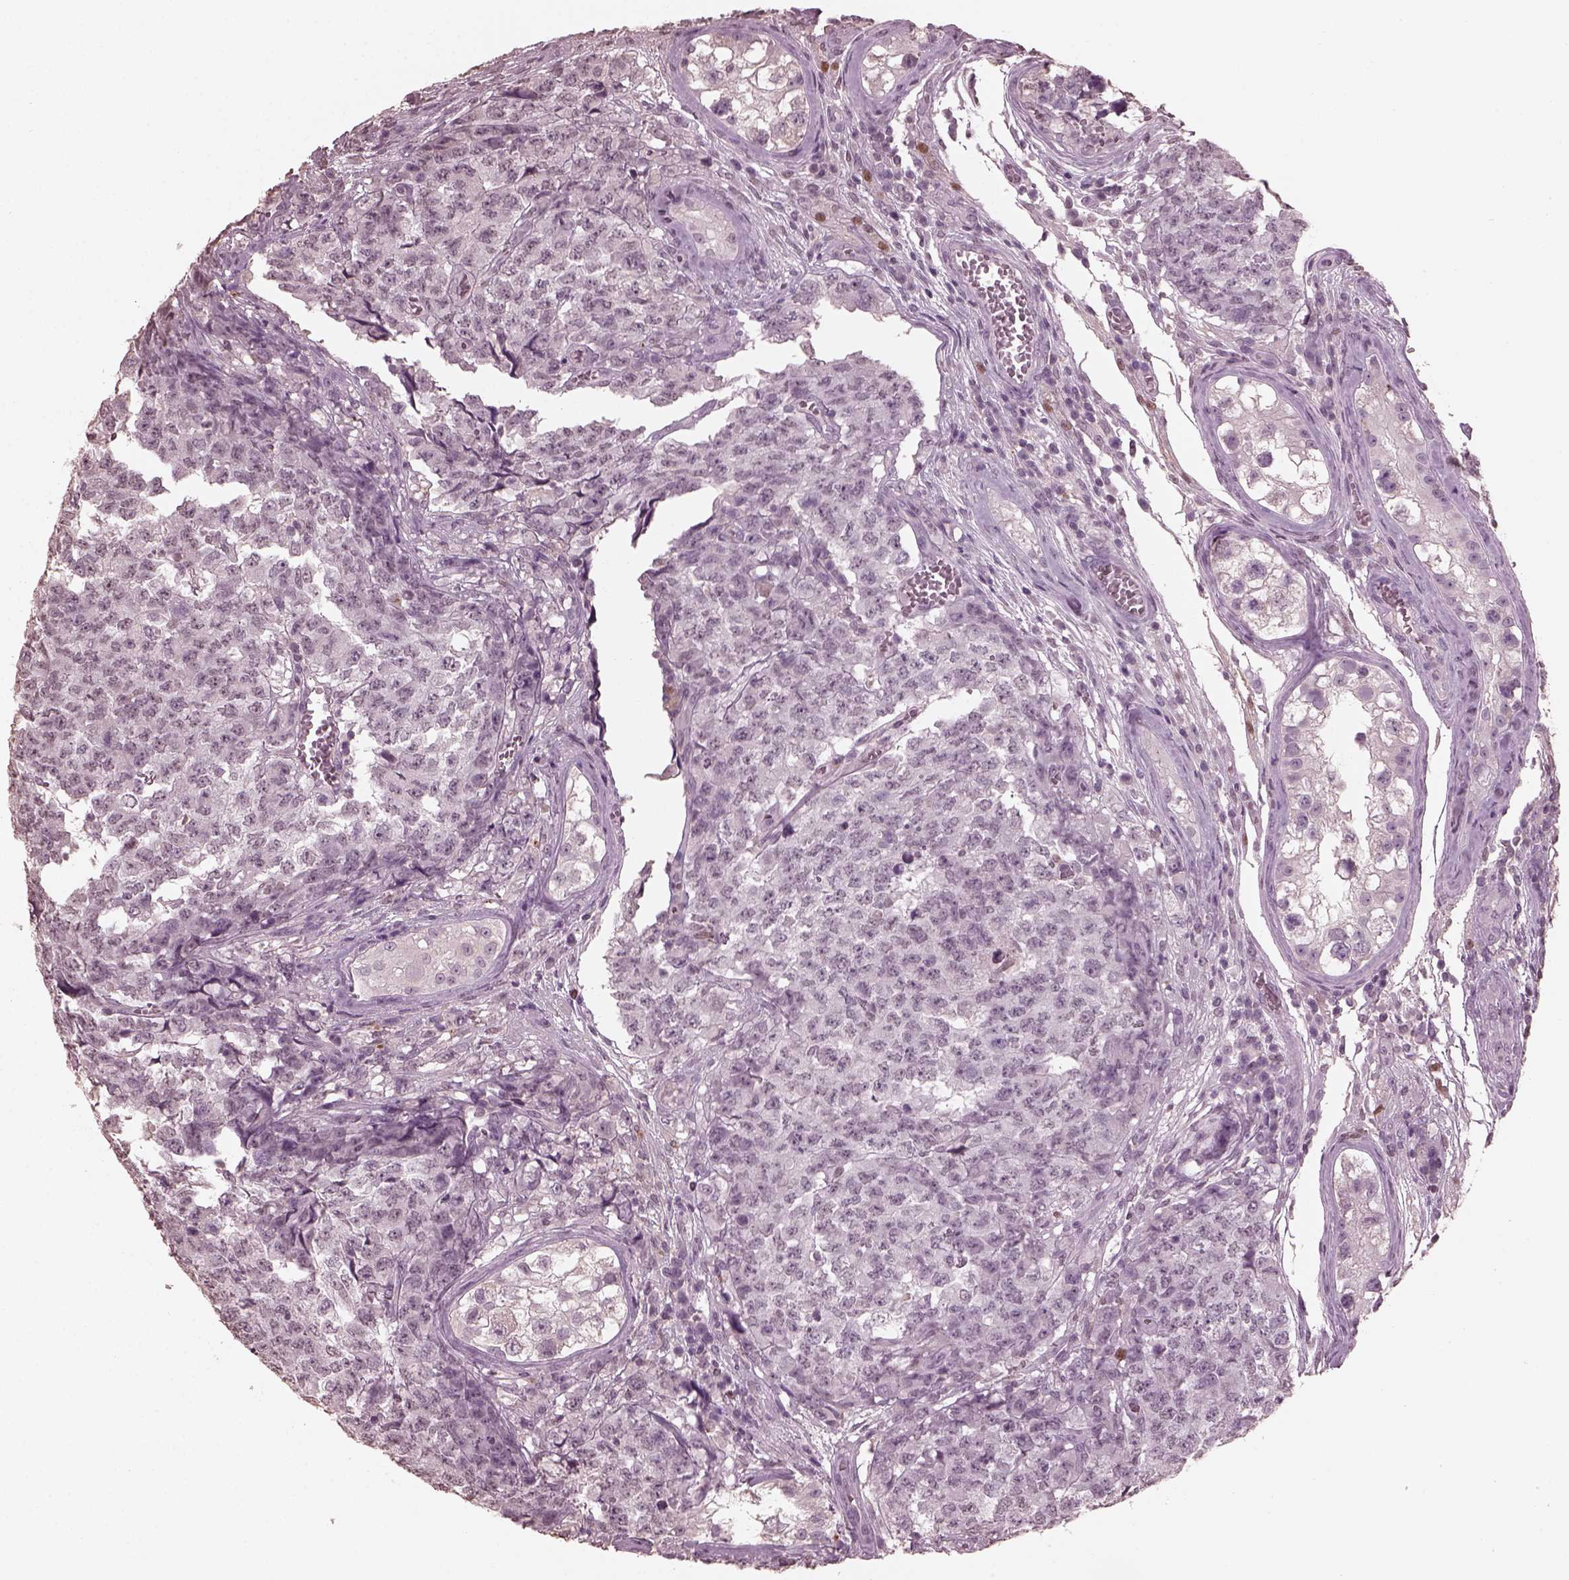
{"staining": {"intensity": "negative", "quantity": "none", "location": "none"}, "tissue": "testis cancer", "cell_type": "Tumor cells", "image_type": "cancer", "snomed": [{"axis": "morphology", "description": "Carcinoma, Embryonal, NOS"}, {"axis": "topography", "description": "Testis"}], "caption": "An image of human embryonal carcinoma (testis) is negative for staining in tumor cells. The staining is performed using DAB brown chromogen with nuclei counter-stained in using hematoxylin.", "gene": "TSKS", "patient": {"sex": "male", "age": 23}}